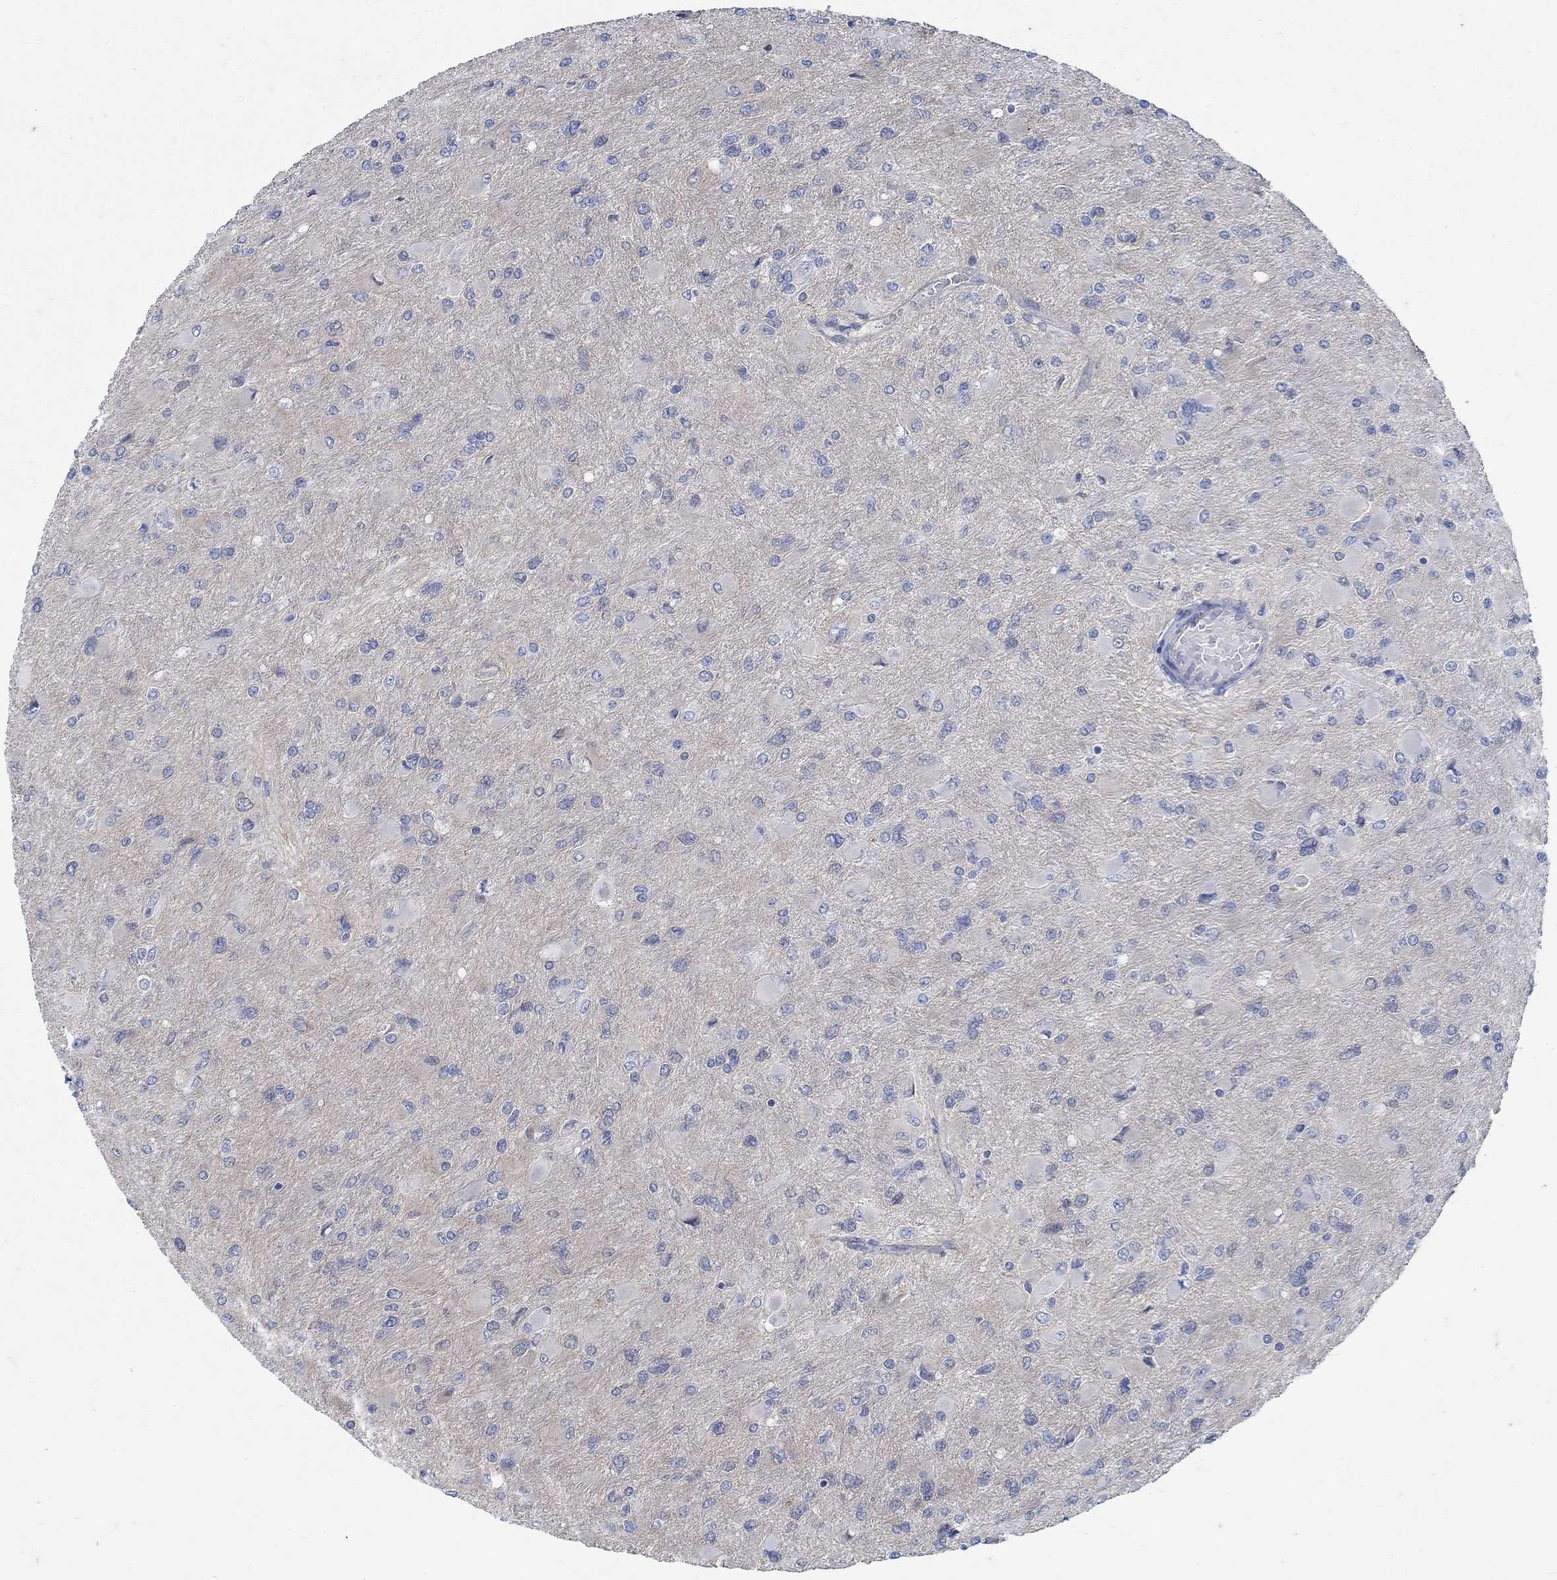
{"staining": {"intensity": "negative", "quantity": "none", "location": "none"}, "tissue": "glioma", "cell_type": "Tumor cells", "image_type": "cancer", "snomed": [{"axis": "morphology", "description": "Glioma, malignant, High grade"}, {"axis": "topography", "description": "Cerebral cortex"}], "caption": "Tumor cells are negative for protein expression in human high-grade glioma (malignant).", "gene": "TMEM198", "patient": {"sex": "female", "age": 36}}